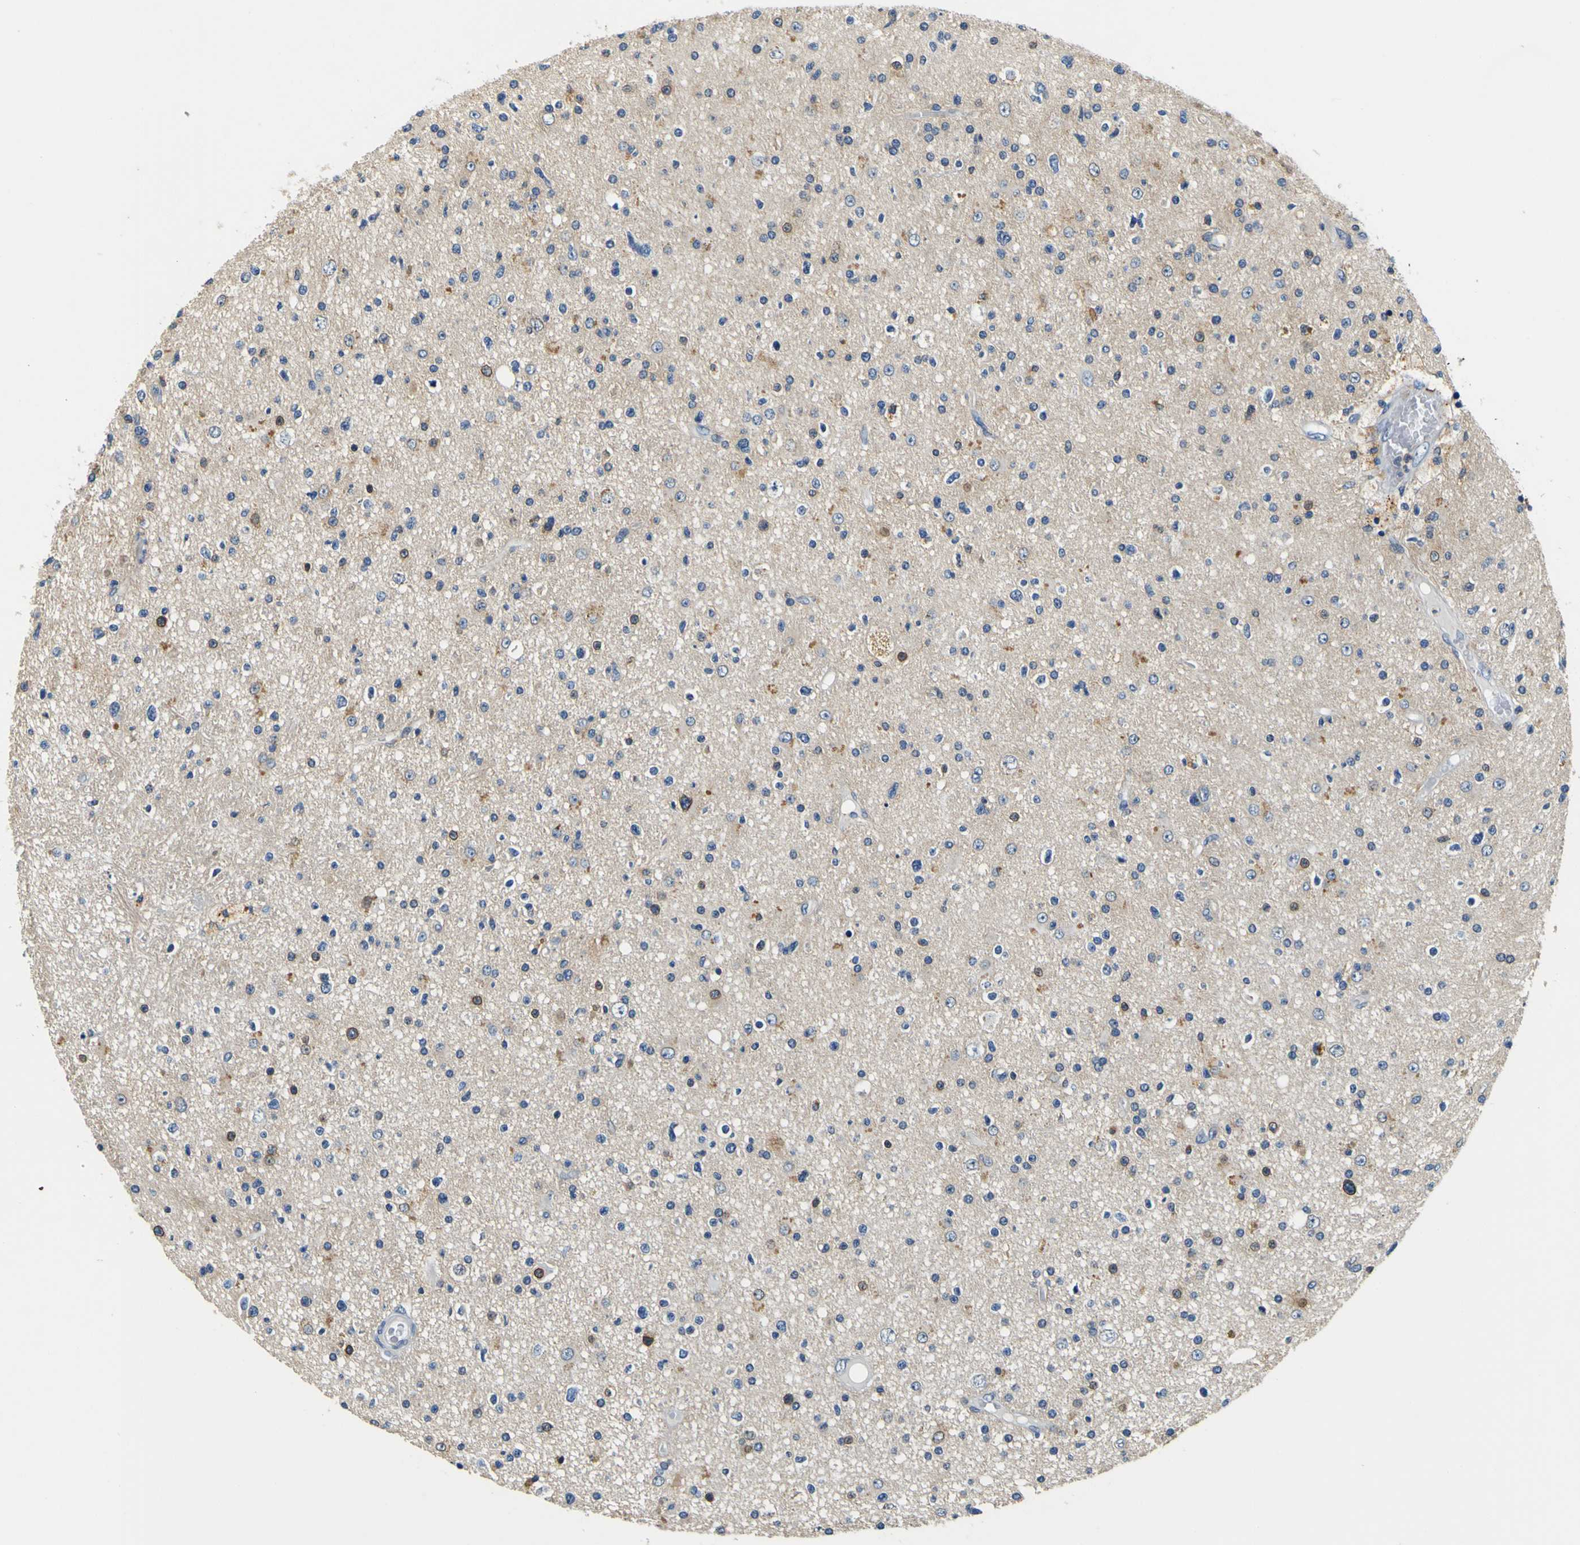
{"staining": {"intensity": "negative", "quantity": "none", "location": "none"}, "tissue": "glioma", "cell_type": "Tumor cells", "image_type": "cancer", "snomed": [{"axis": "morphology", "description": "Glioma, malignant, High grade"}, {"axis": "topography", "description": "Brain"}], "caption": "This is a micrograph of immunohistochemistry (IHC) staining of malignant glioma (high-grade), which shows no positivity in tumor cells.", "gene": "TNIK", "patient": {"sex": "male", "age": 33}}